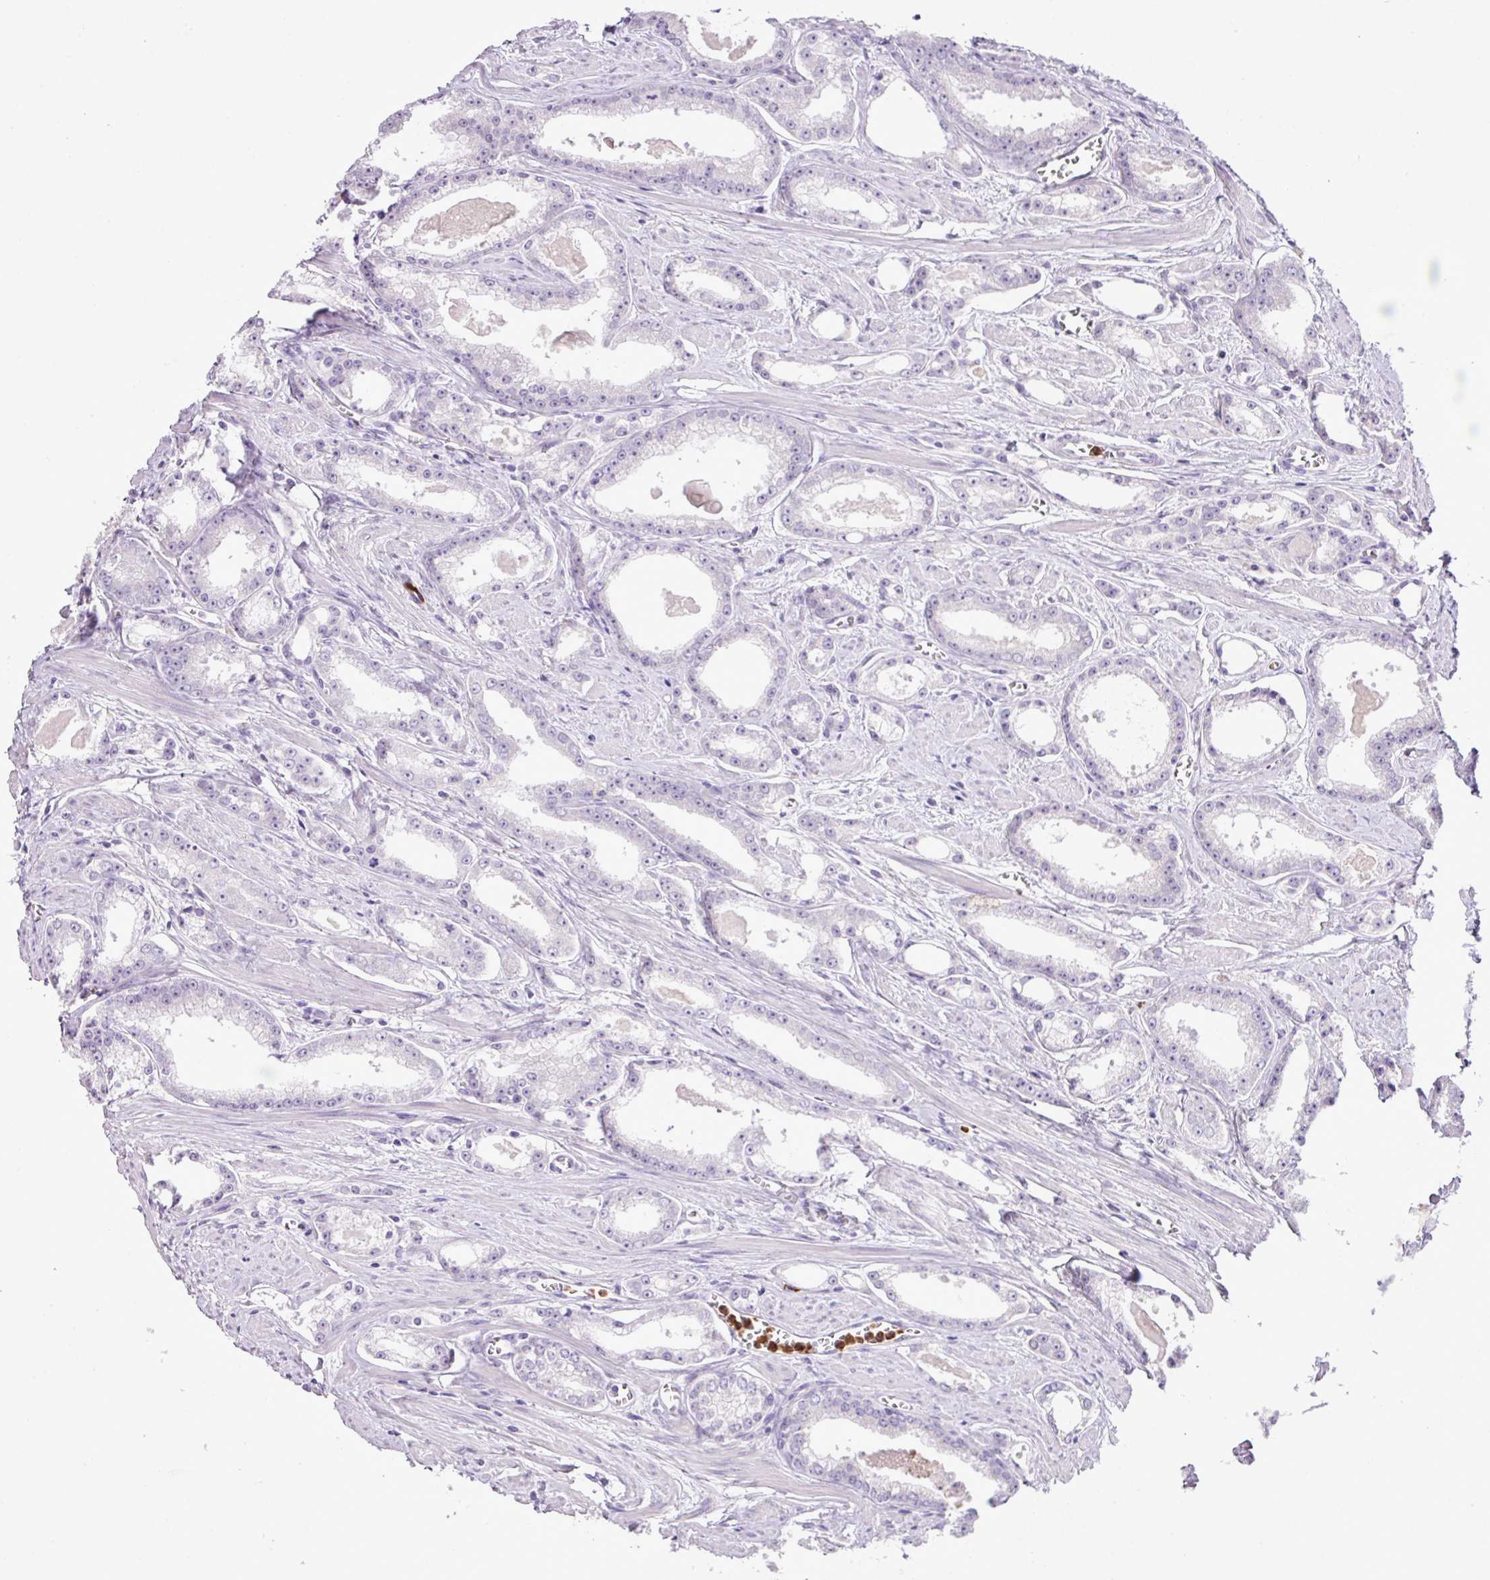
{"staining": {"intensity": "negative", "quantity": "none", "location": "none"}, "tissue": "prostate cancer", "cell_type": "Tumor cells", "image_type": "cancer", "snomed": [{"axis": "morphology", "description": "Adenocarcinoma, Low grade"}, {"axis": "topography", "description": "Prostate and seminal vesicle, NOS"}], "caption": "Histopathology image shows no protein staining in tumor cells of prostate cancer (low-grade adenocarcinoma) tissue.", "gene": "HTR3E", "patient": {"sex": "male", "age": 60}}